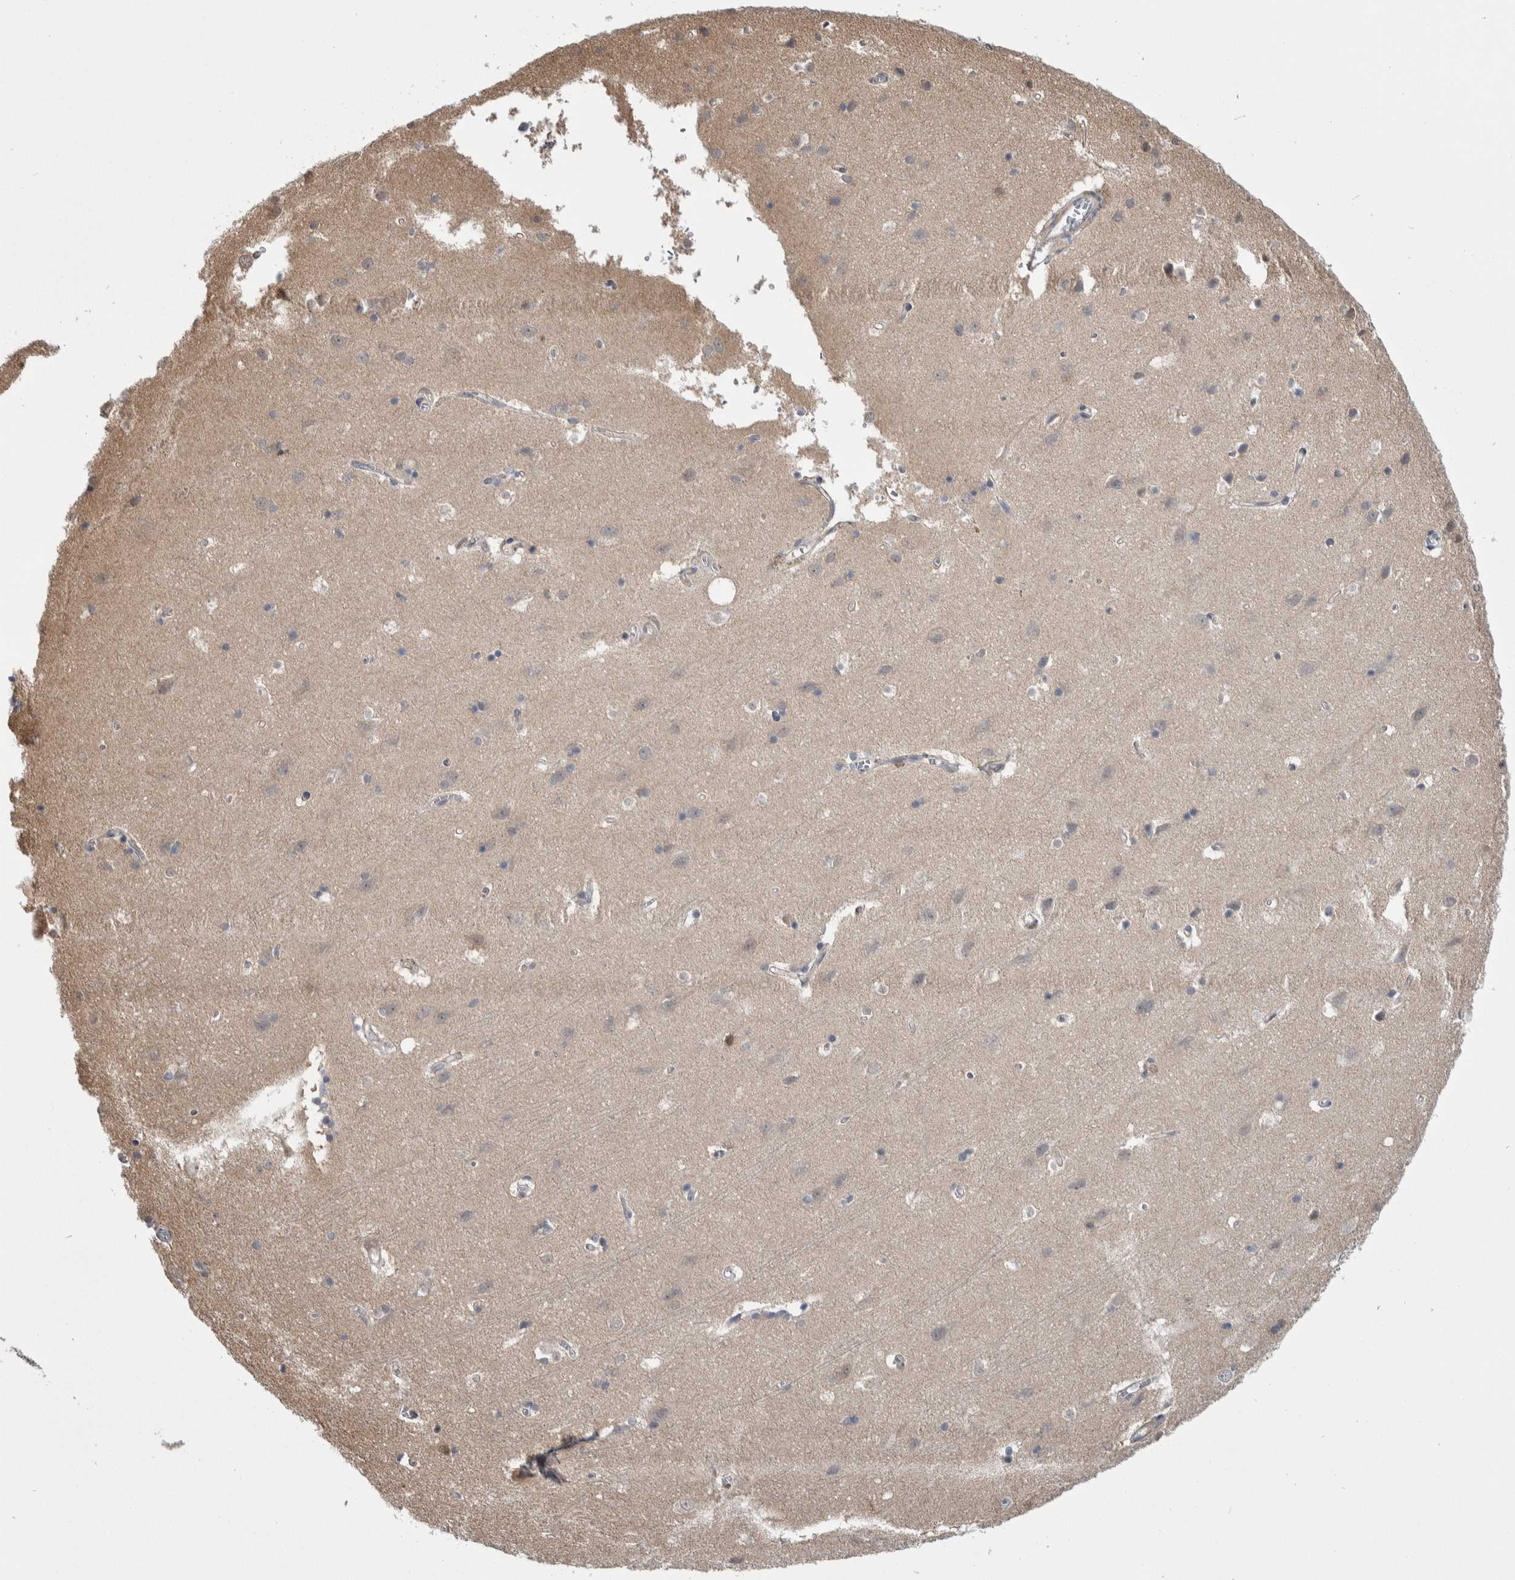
{"staining": {"intensity": "negative", "quantity": "none", "location": "none"}, "tissue": "cerebral cortex", "cell_type": "Endothelial cells", "image_type": "normal", "snomed": [{"axis": "morphology", "description": "Normal tissue, NOS"}, {"axis": "topography", "description": "Cerebral cortex"}], "caption": "This is an immunohistochemistry (IHC) image of benign human cerebral cortex. There is no expression in endothelial cells.", "gene": "PTPA", "patient": {"sex": "male", "age": 54}}